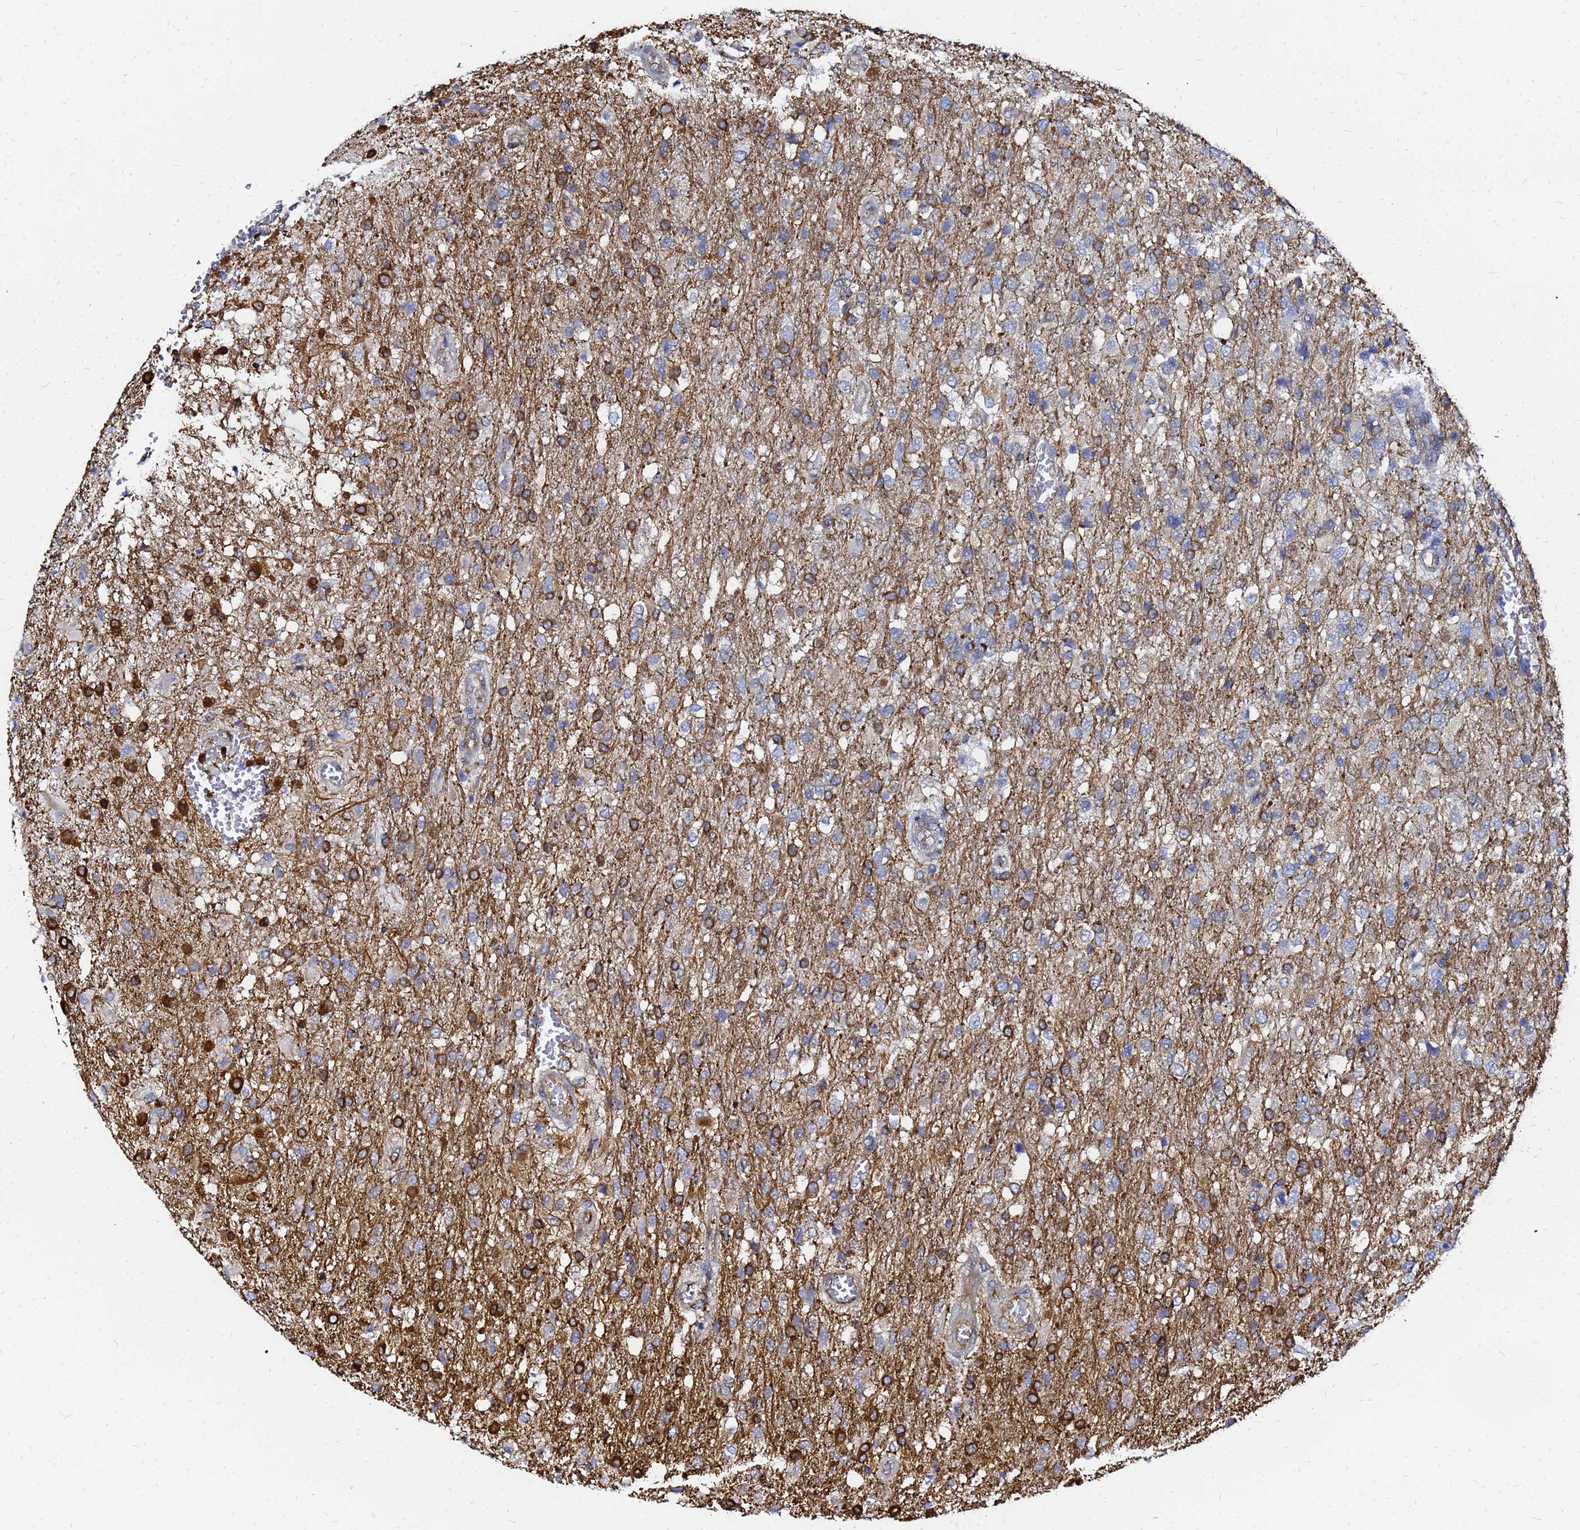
{"staining": {"intensity": "strong", "quantity": "<25%", "location": "cytoplasmic/membranous"}, "tissue": "glioma", "cell_type": "Tumor cells", "image_type": "cancer", "snomed": [{"axis": "morphology", "description": "Glioma, malignant, High grade"}, {"axis": "topography", "description": "Brain"}], "caption": "This is a photomicrograph of immunohistochemistry staining of malignant high-grade glioma, which shows strong expression in the cytoplasmic/membranous of tumor cells.", "gene": "TUBA8", "patient": {"sex": "female", "age": 74}}